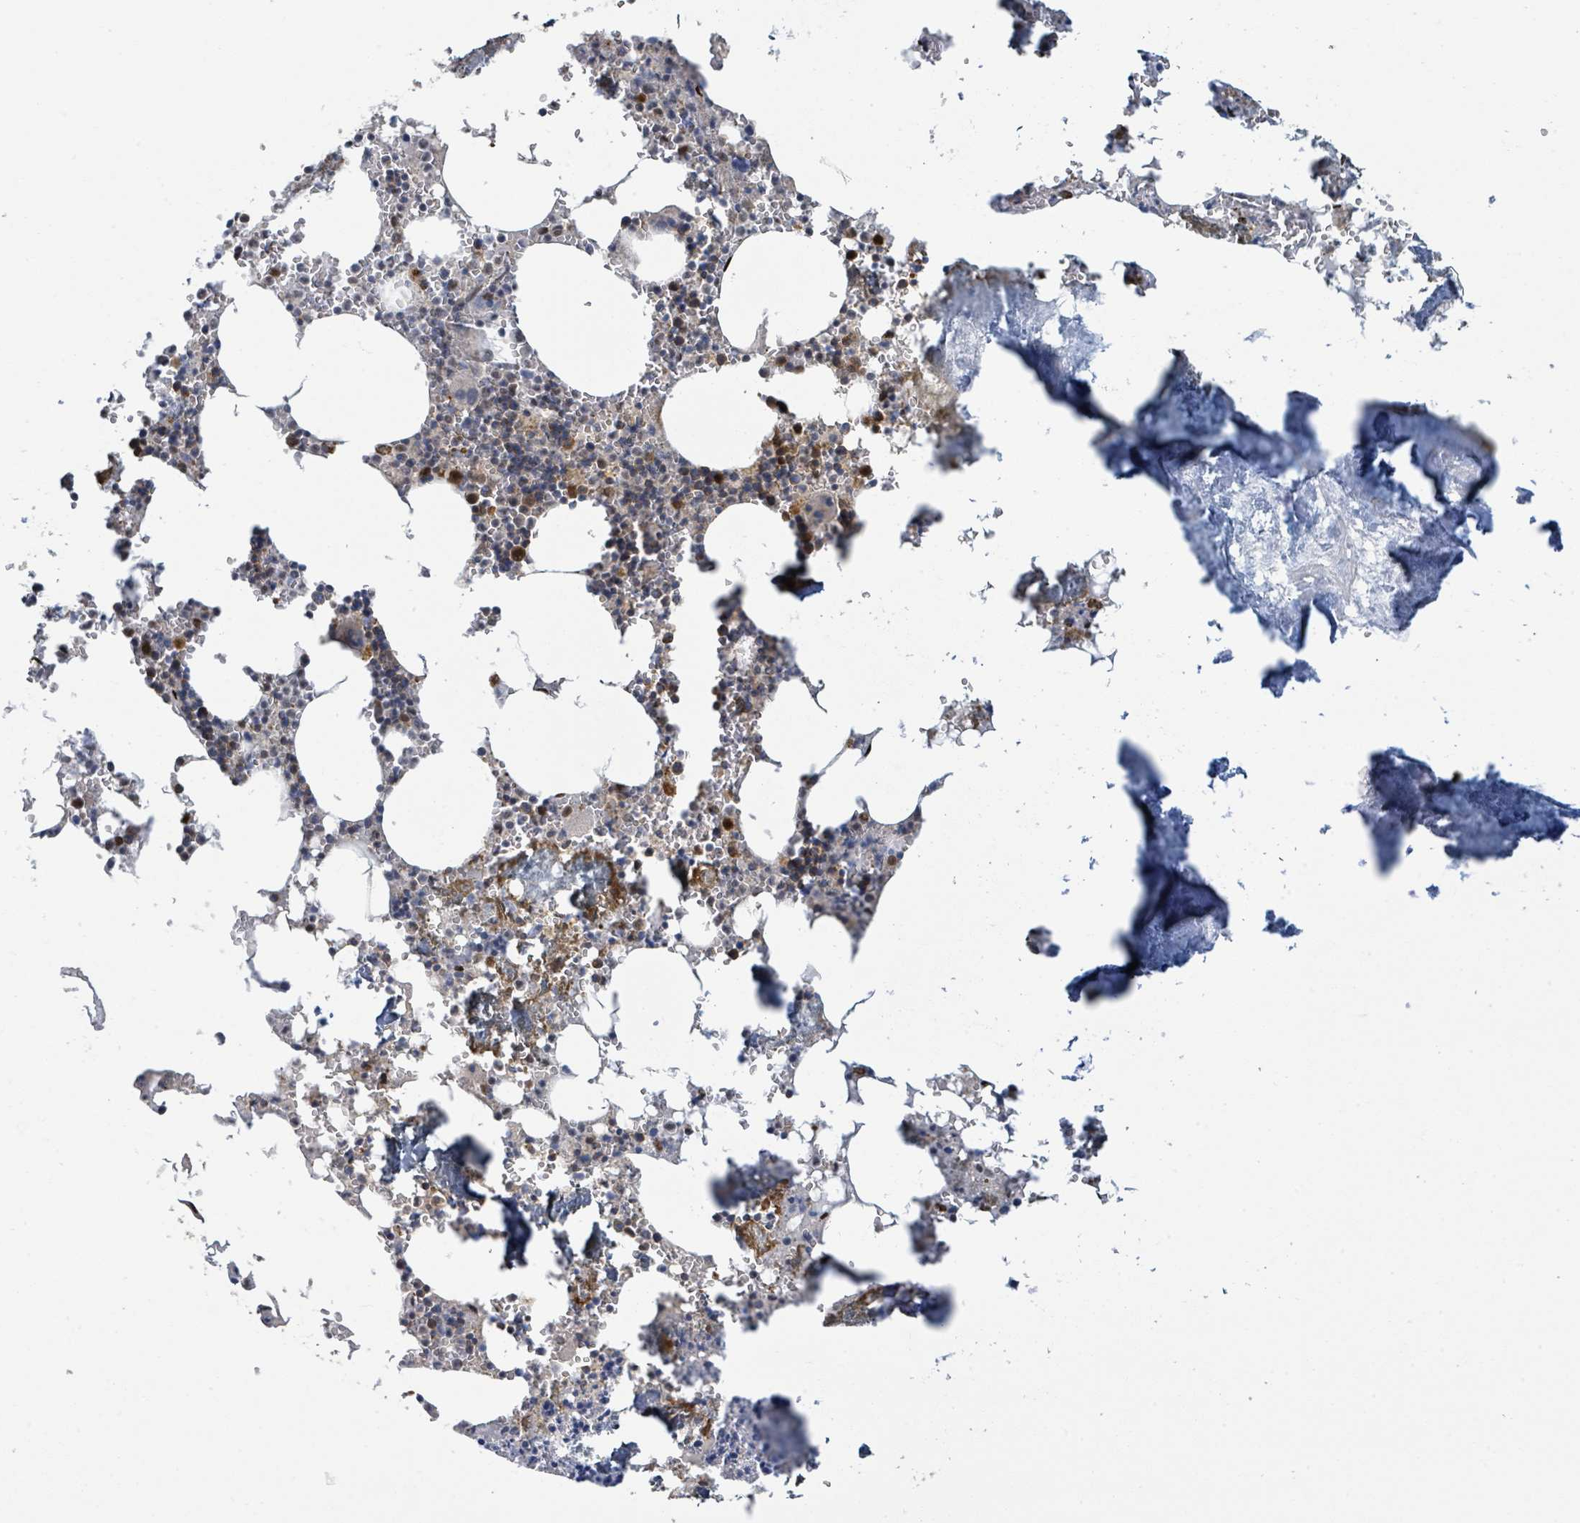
{"staining": {"intensity": "strong", "quantity": "<25%", "location": "cytoplasmic/membranous,nuclear"}, "tissue": "bone marrow", "cell_type": "Hematopoietic cells", "image_type": "normal", "snomed": [{"axis": "morphology", "description": "Normal tissue, NOS"}, {"axis": "topography", "description": "Bone marrow"}], "caption": "About <25% of hematopoietic cells in unremarkable bone marrow demonstrate strong cytoplasmic/membranous,nuclear protein positivity as visualized by brown immunohistochemical staining.", "gene": "PSMB7", "patient": {"sex": "male", "age": 54}}